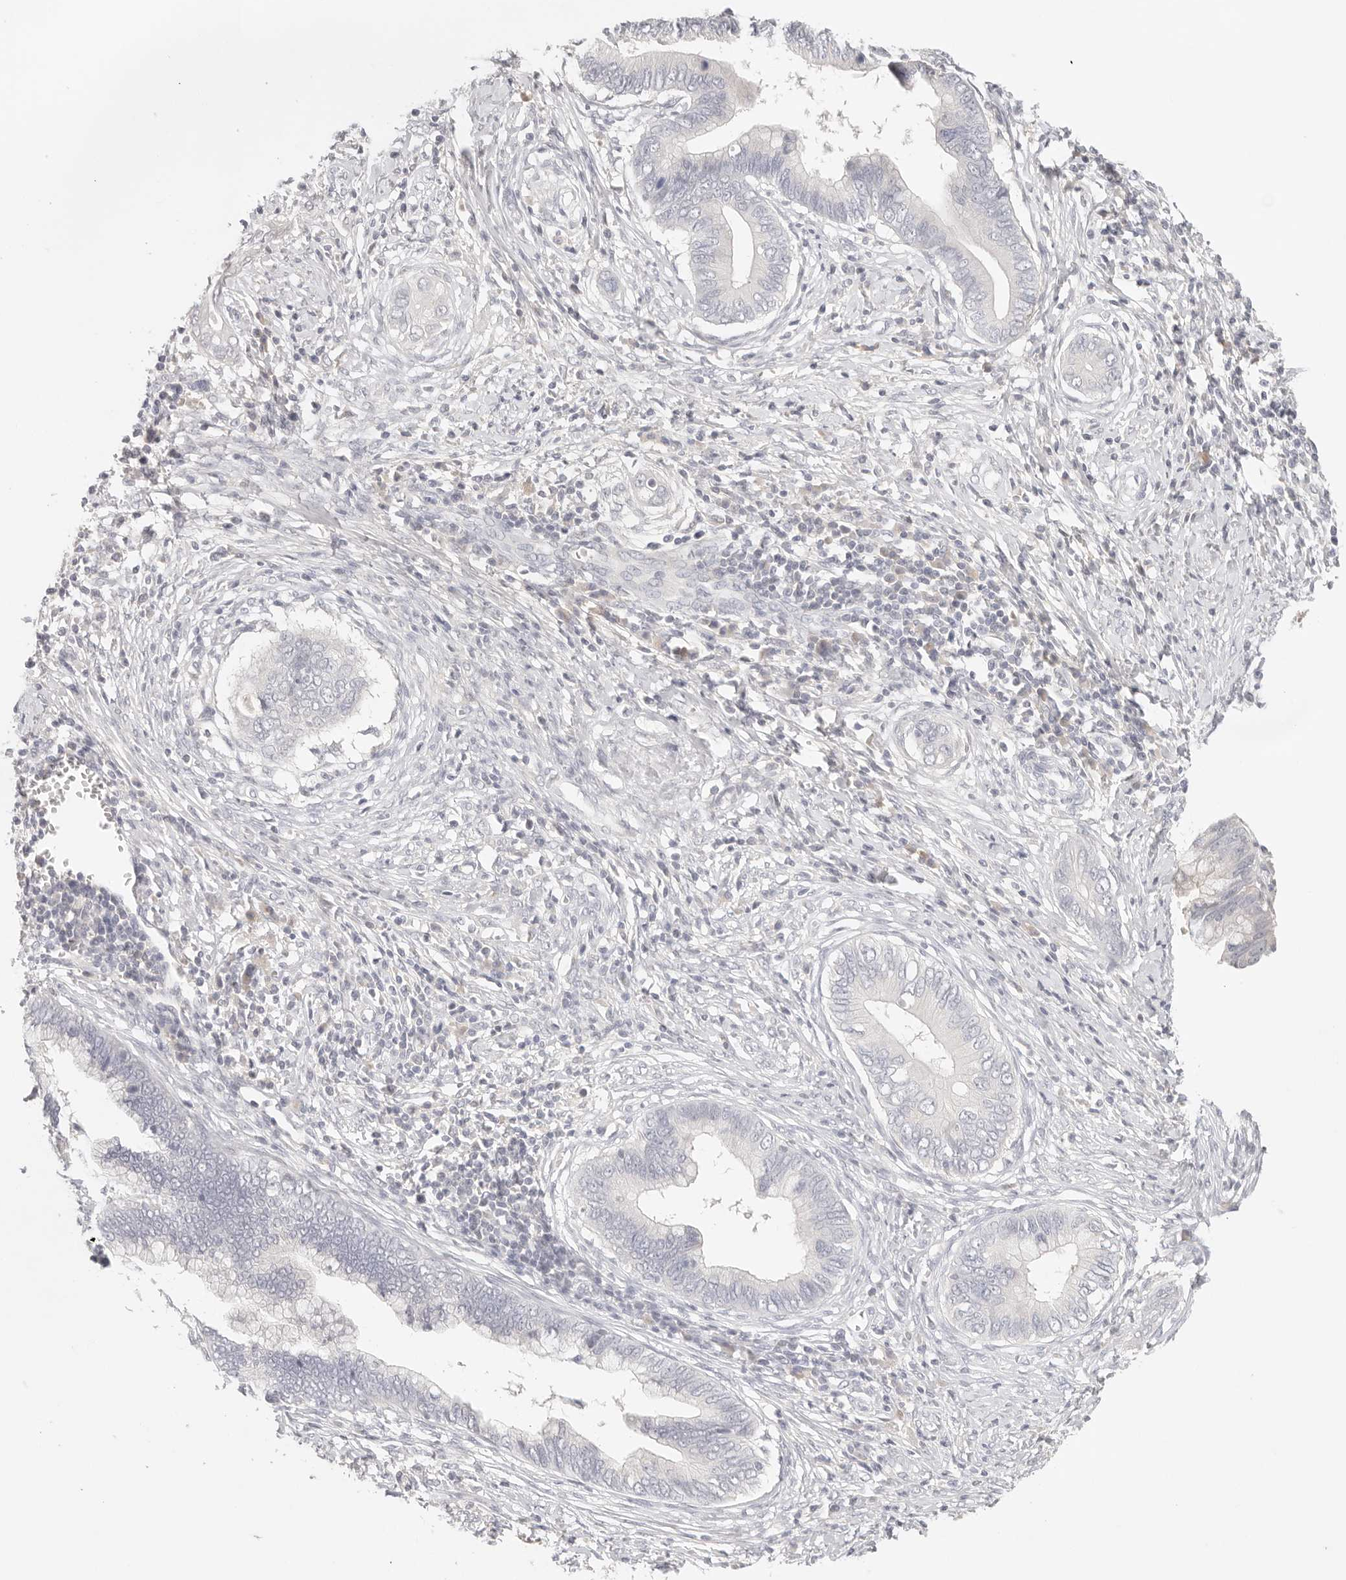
{"staining": {"intensity": "negative", "quantity": "none", "location": "none"}, "tissue": "cervical cancer", "cell_type": "Tumor cells", "image_type": "cancer", "snomed": [{"axis": "morphology", "description": "Adenocarcinoma, NOS"}, {"axis": "topography", "description": "Cervix"}], "caption": "Photomicrograph shows no protein positivity in tumor cells of cervical adenocarcinoma tissue.", "gene": "SPHK1", "patient": {"sex": "female", "age": 44}}